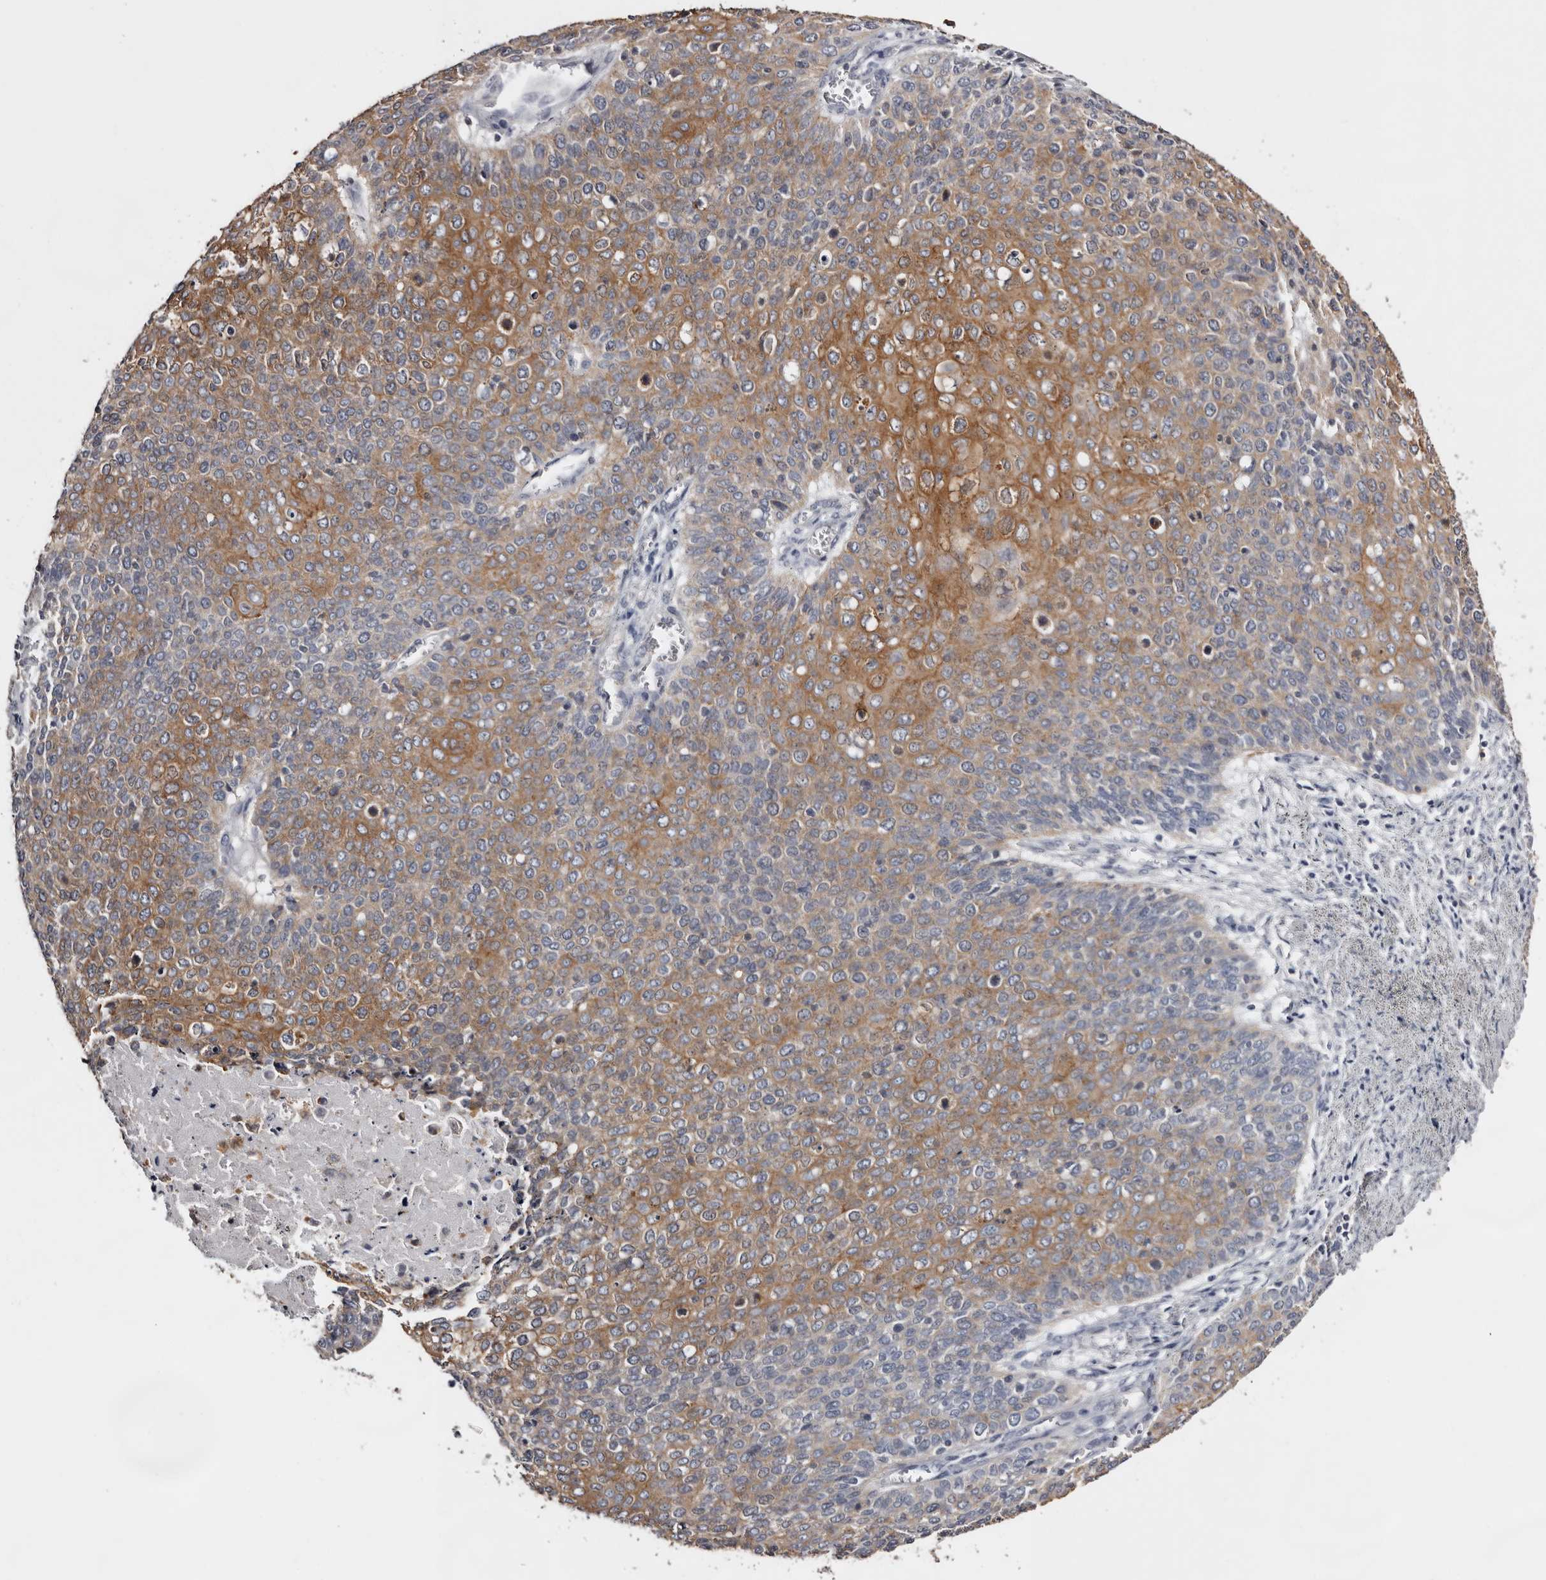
{"staining": {"intensity": "moderate", "quantity": ">75%", "location": "cytoplasmic/membranous"}, "tissue": "cervical cancer", "cell_type": "Tumor cells", "image_type": "cancer", "snomed": [{"axis": "morphology", "description": "Squamous cell carcinoma, NOS"}, {"axis": "topography", "description": "Cervix"}], "caption": "This is an image of immunohistochemistry (IHC) staining of cervical cancer (squamous cell carcinoma), which shows moderate staining in the cytoplasmic/membranous of tumor cells.", "gene": "LAD1", "patient": {"sex": "female", "age": 39}}